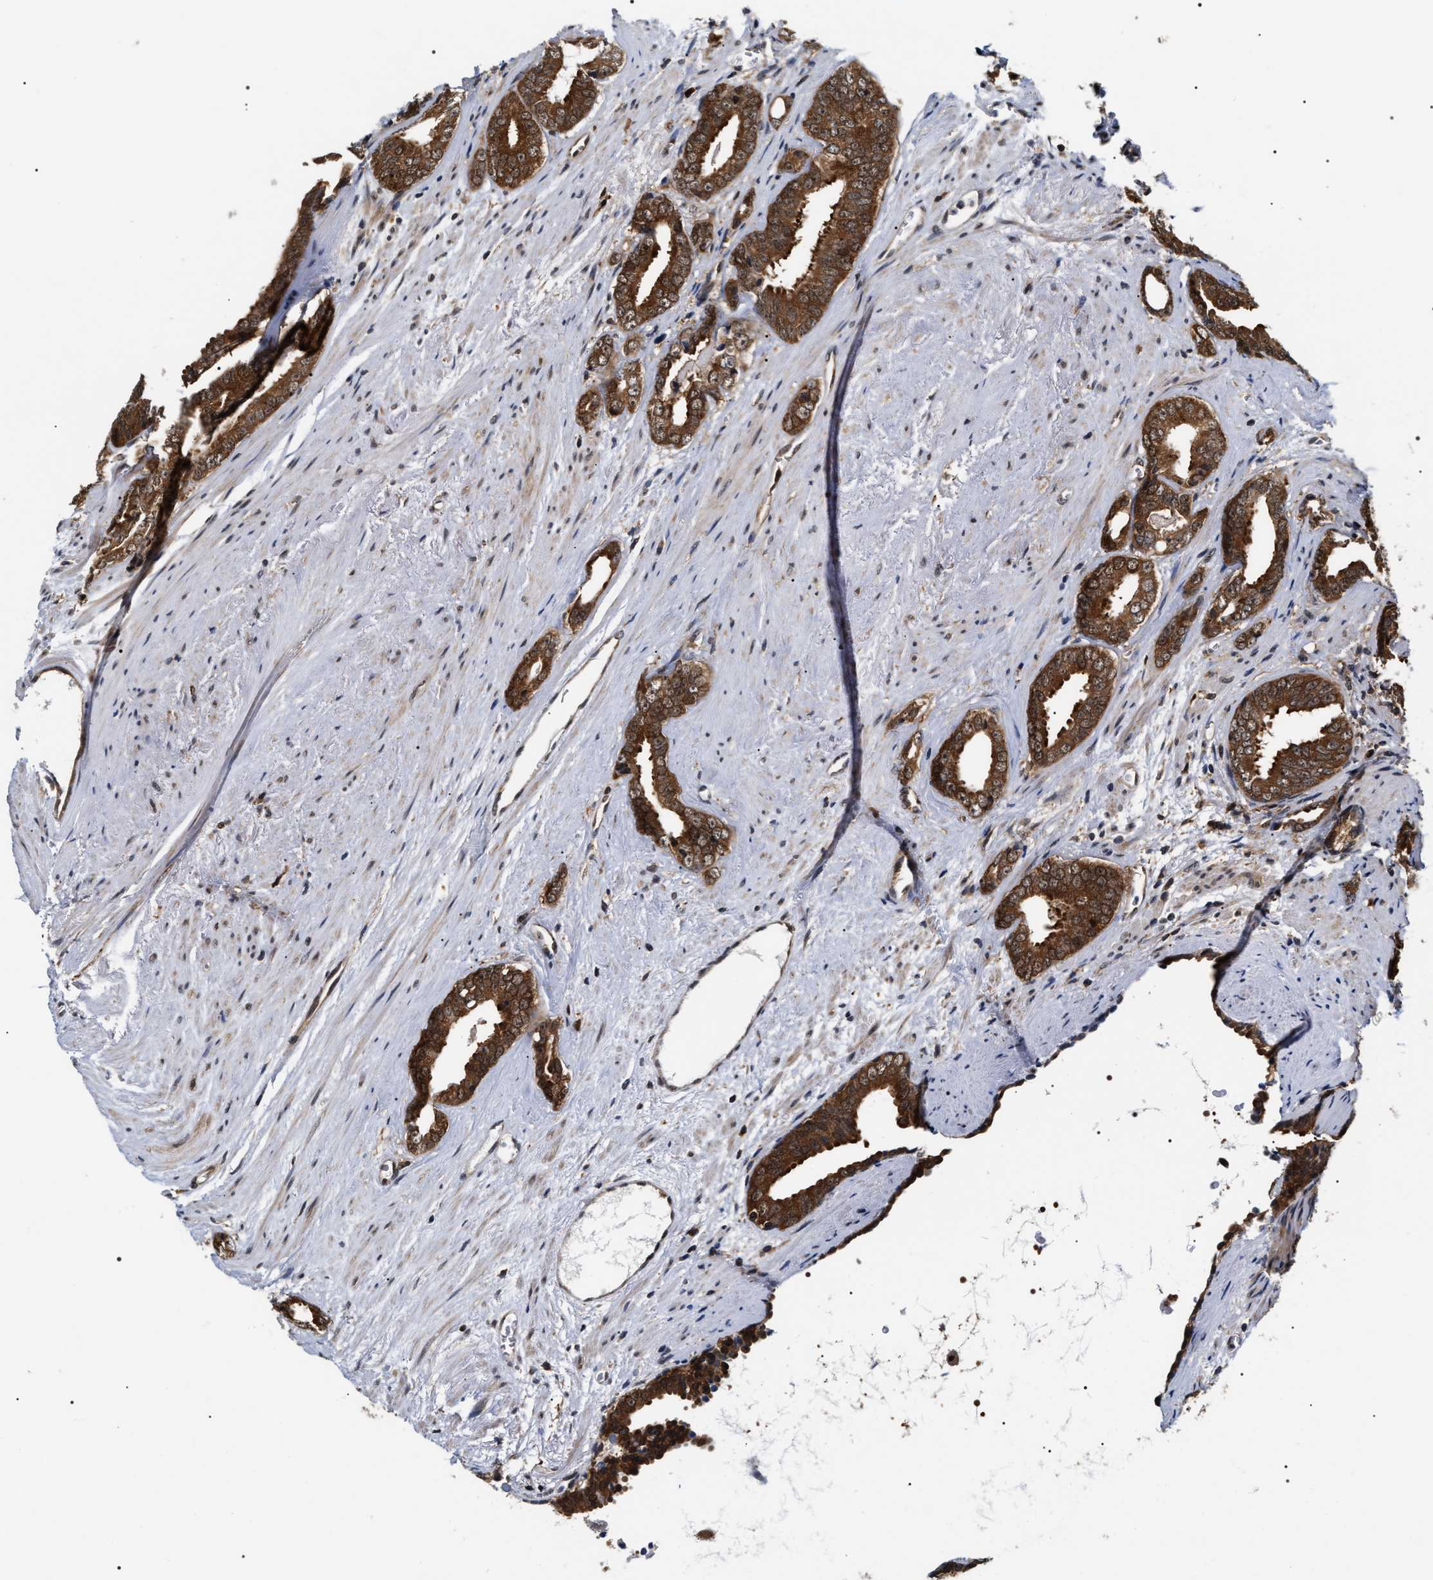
{"staining": {"intensity": "strong", "quantity": ">75%", "location": "cytoplasmic/membranous,nuclear"}, "tissue": "prostate cancer", "cell_type": "Tumor cells", "image_type": "cancer", "snomed": [{"axis": "morphology", "description": "Adenocarcinoma, Medium grade"}, {"axis": "topography", "description": "Prostate"}], "caption": "Human prostate cancer (adenocarcinoma (medium-grade)) stained for a protein (brown) displays strong cytoplasmic/membranous and nuclear positive positivity in approximately >75% of tumor cells.", "gene": "BAG6", "patient": {"sex": "male", "age": 79}}